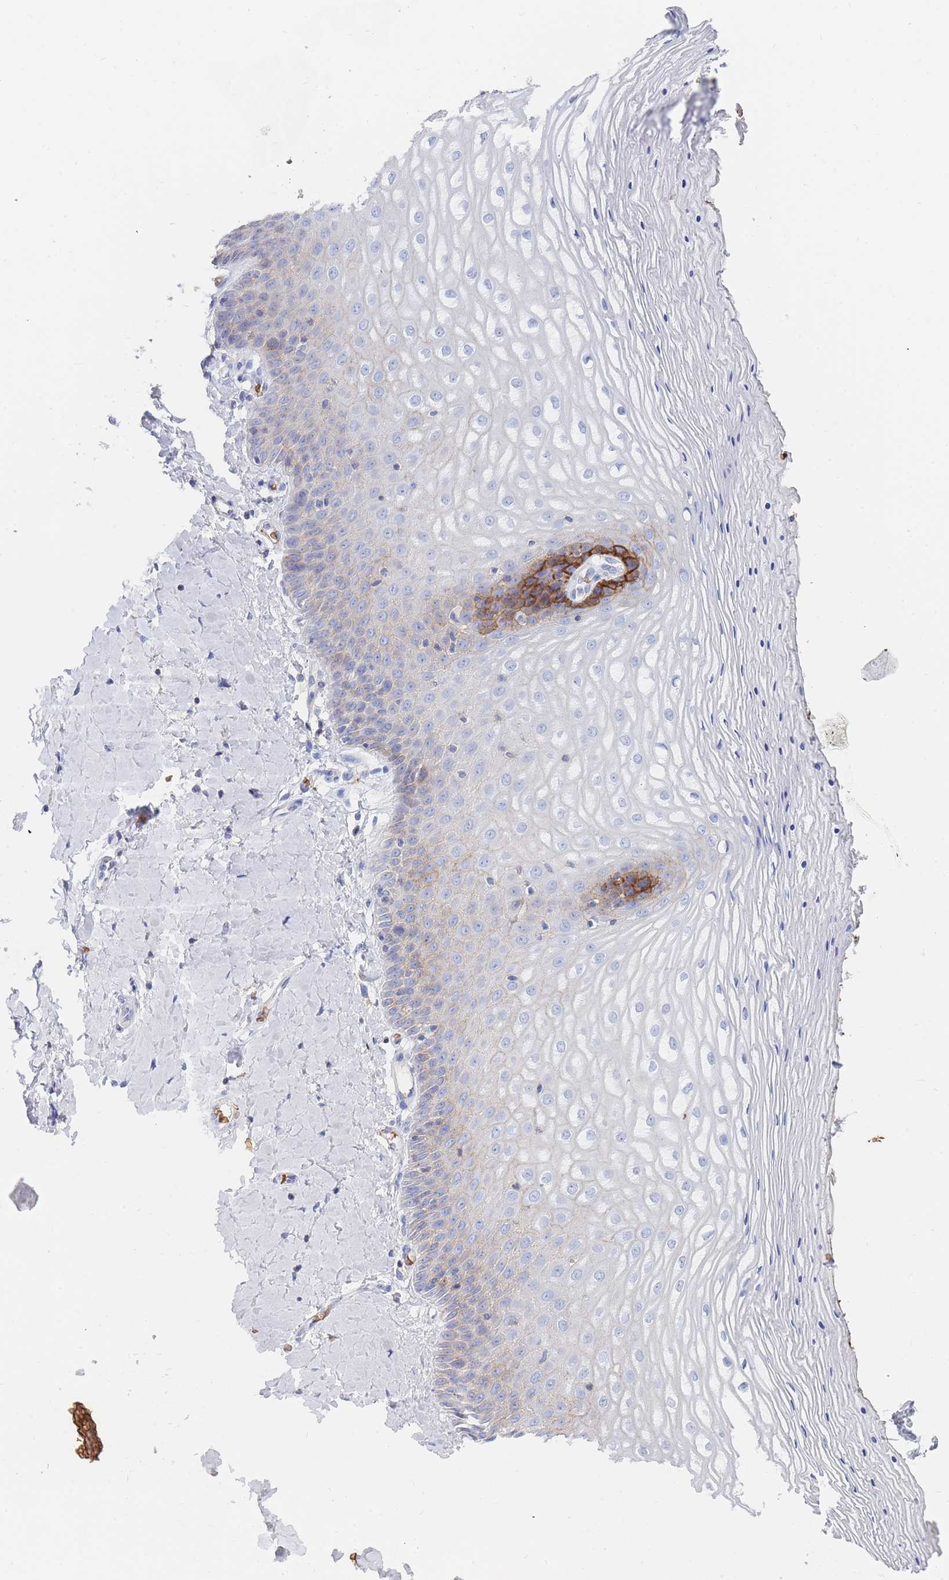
{"staining": {"intensity": "strong", "quantity": "<25%", "location": "cytoplasmic/membranous"}, "tissue": "vagina", "cell_type": "Squamous epithelial cells", "image_type": "normal", "snomed": [{"axis": "morphology", "description": "Normal tissue, NOS"}, {"axis": "topography", "description": "Vagina"}], "caption": "Immunohistochemistry photomicrograph of benign vagina: vagina stained using immunohistochemistry (IHC) displays medium levels of strong protein expression localized specifically in the cytoplasmic/membranous of squamous epithelial cells, appearing as a cytoplasmic/membranous brown color.", "gene": "SLC2A1", "patient": {"sex": "female", "age": 65}}